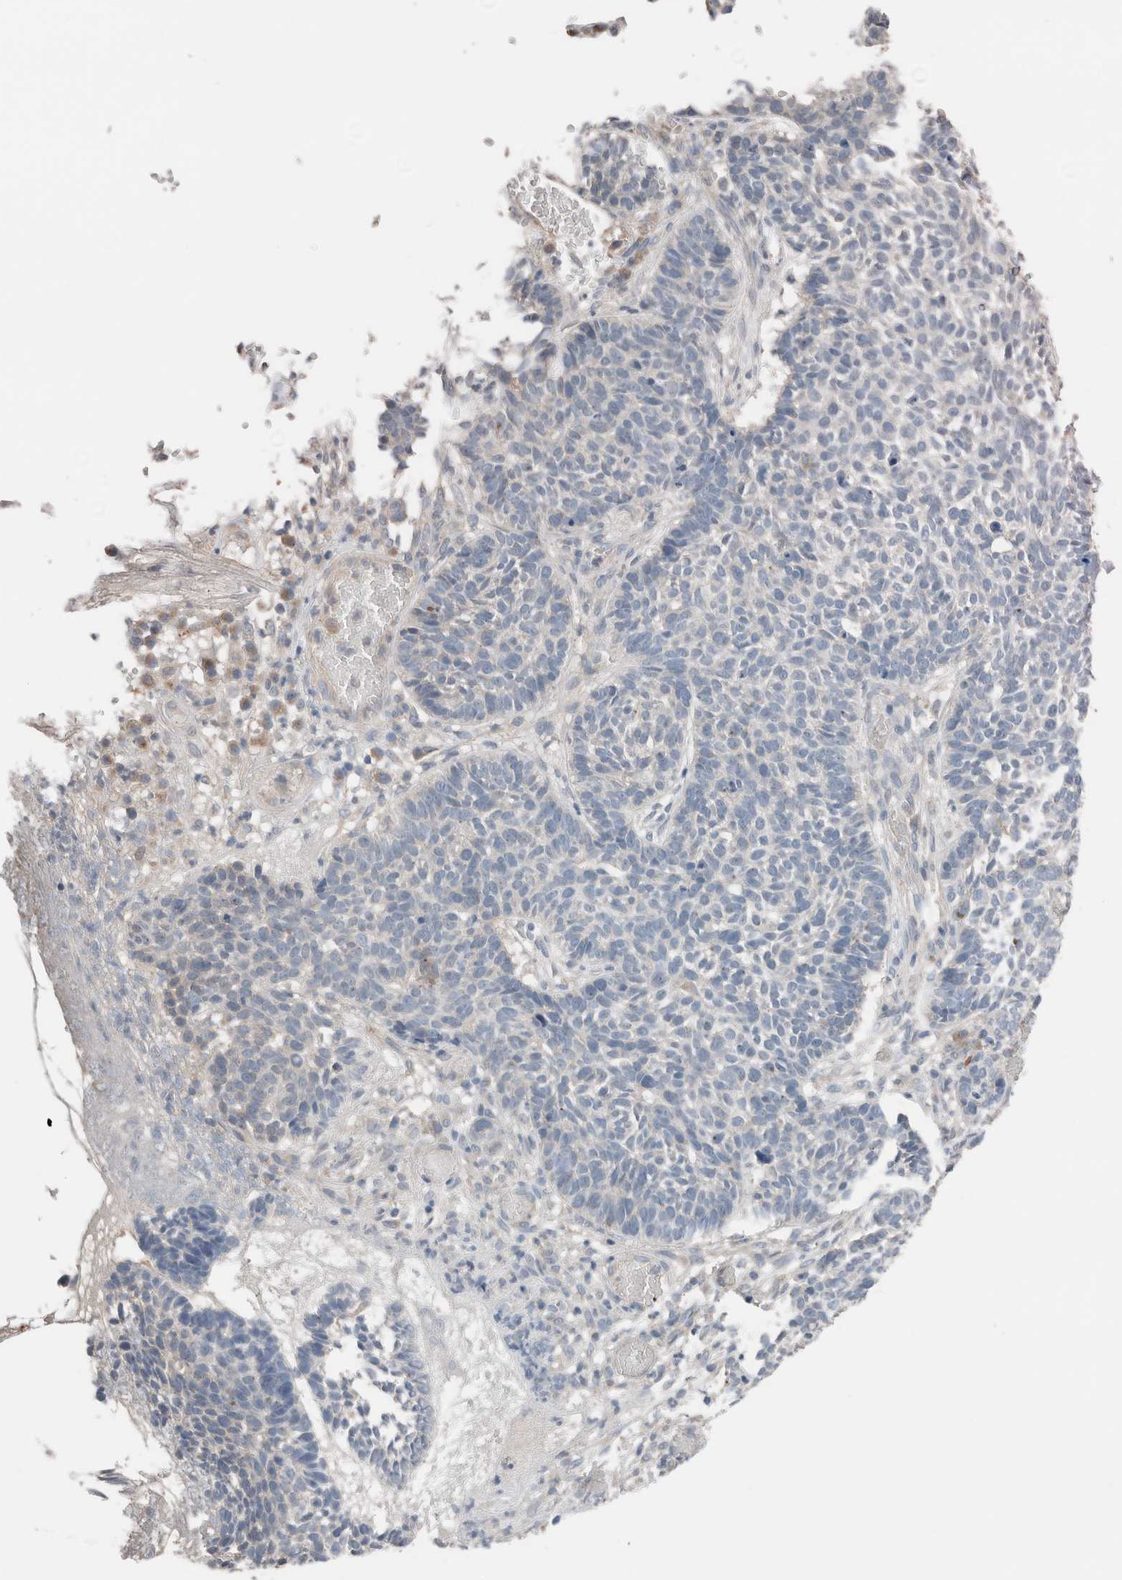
{"staining": {"intensity": "negative", "quantity": "none", "location": "none"}, "tissue": "skin cancer", "cell_type": "Tumor cells", "image_type": "cancer", "snomed": [{"axis": "morphology", "description": "Basal cell carcinoma"}, {"axis": "topography", "description": "Skin"}], "caption": "High magnification brightfield microscopy of basal cell carcinoma (skin) stained with DAB (3,3'-diaminobenzidine) (brown) and counterstained with hematoxylin (blue): tumor cells show no significant expression. (DAB immunohistochemistry, high magnification).", "gene": "ERAP2", "patient": {"sex": "male", "age": 85}}